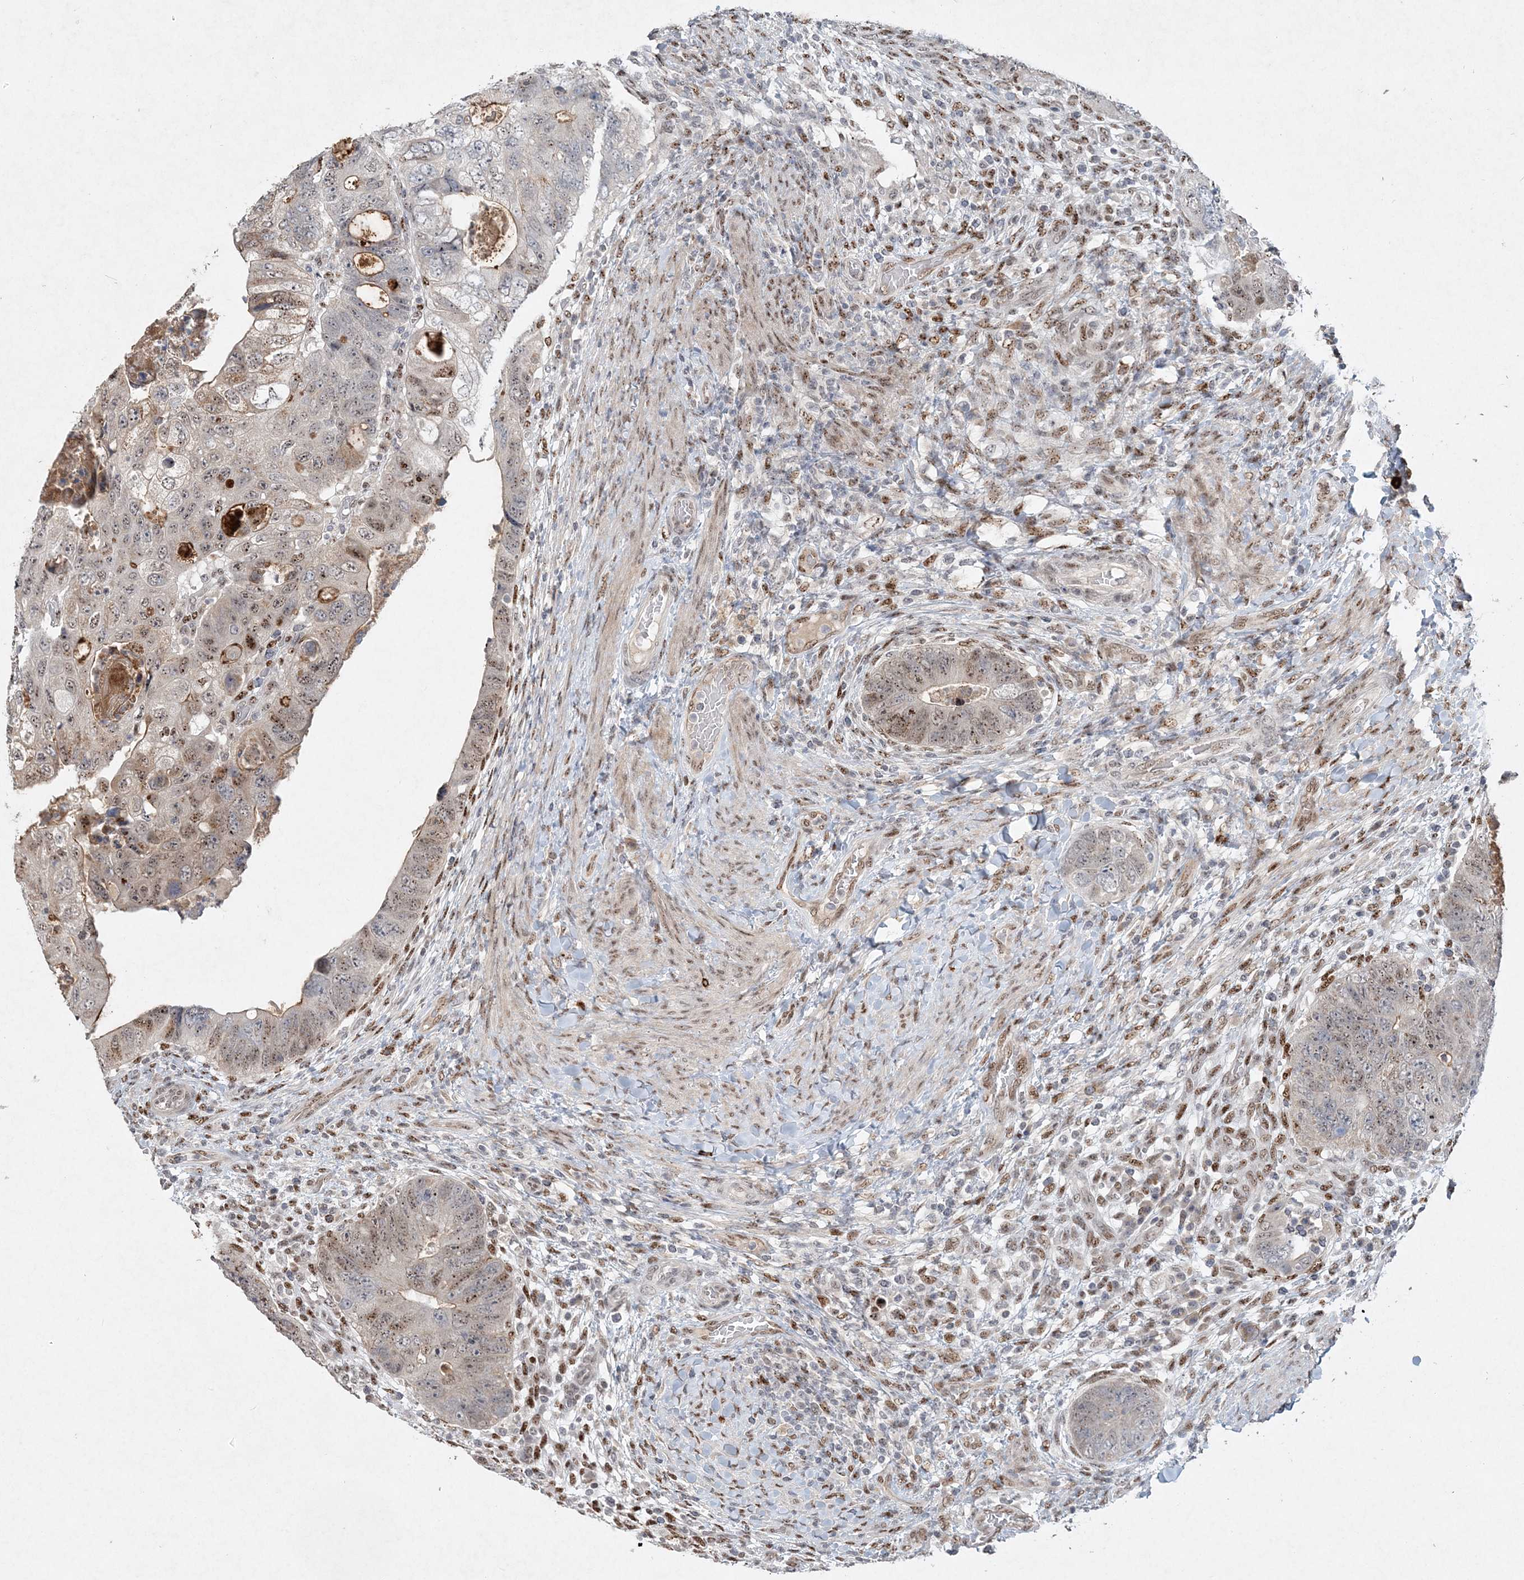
{"staining": {"intensity": "moderate", "quantity": "25%-75%", "location": "nuclear"}, "tissue": "colorectal cancer", "cell_type": "Tumor cells", "image_type": "cancer", "snomed": [{"axis": "morphology", "description": "Adenocarcinoma, NOS"}, {"axis": "topography", "description": "Rectum"}], "caption": "Protein staining by immunohistochemistry reveals moderate nuclear expression in approximately 25%-75% of tumor cells in colorectal cancer. The staining was performed using DAB, with brown indicating positive protein expression. Nuclei are stained blue with hematoxylin.", "gene": "GIN1", "patient": {"sex": "male", "age": 59}}